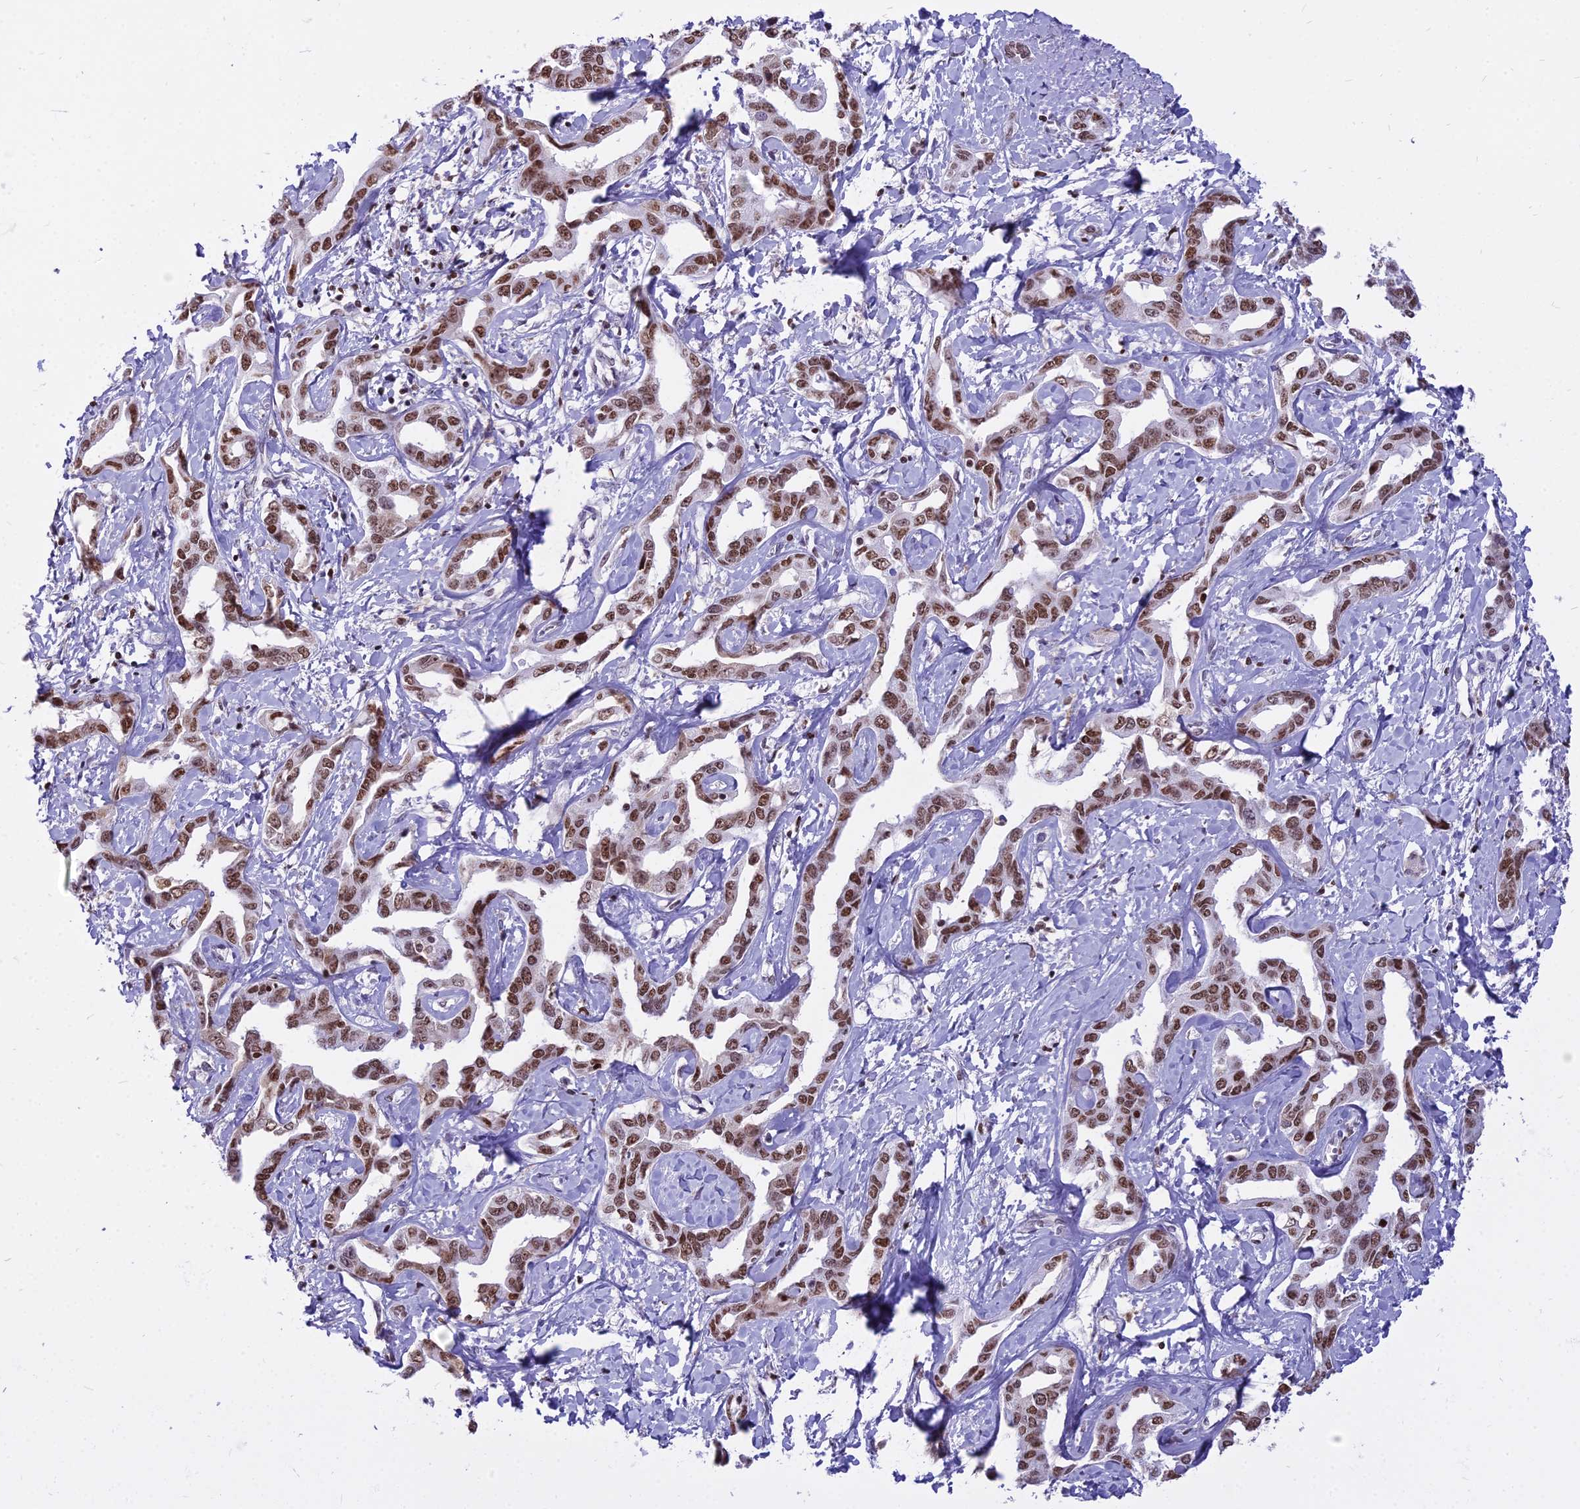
{"staining": {"intensity": "moderate", "quantity": ">75%", "location": "nuclear"}, "tissue": "liver cancer", "cell_type": "Tumor cells", "image_type": "cancer", "snomed": [{"axis": "morphology", "description": "Cholangiocarcinoma"}, {"axis": "topography", "description": "Liver"}], "caption": "A high-resolution image shows IHC staining of cholangiocarcinoma (liver), which exhibits moderate nuclear staining in approximately >75% of tumor cells. (DAB = brown stain, brightfield microscopy at high magnification).", "gene": "PARP1", "patient": {"sex": "male", "age": 59}}